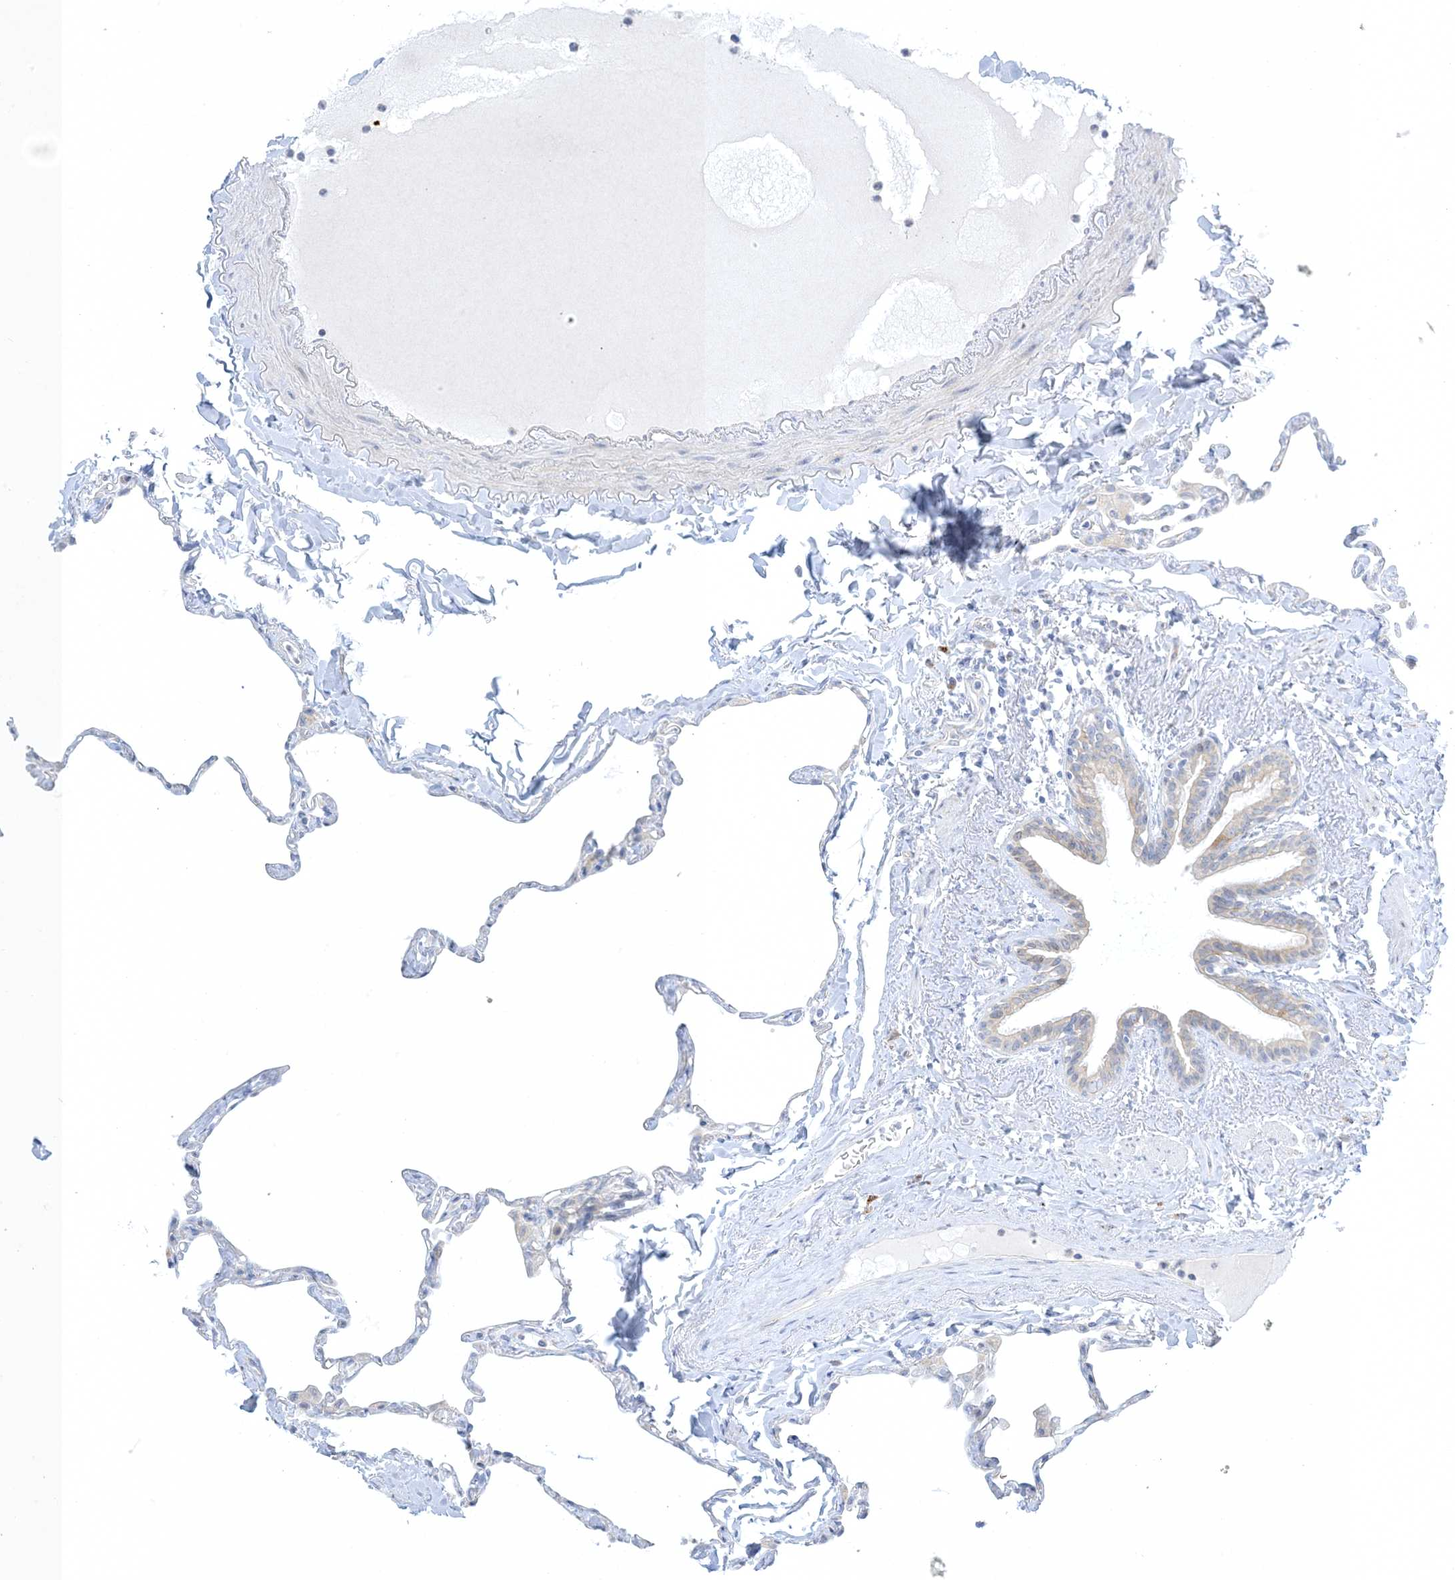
{"staining": {"intensity": "negative", "quantity": "none", "location": "none"}, "tissue": "lung", "cell_type": "Alveolar cells", "image_type": "normal", "snomed": [{"axis": "morphology", "description": "Normal tissue, NOS"}, {"axis": "topography", "description": "Lung"}], "caption": "DAB immunohistochemical staining of unremarkable human lung exhibits no significant expression in alveolar cells. (DAB (3,3'-diaminobenzidine) immunohistochemistry visualized using brightfield microscopy, high magnification).", "gene": "XIRP2", "patient": {"sex": "male", "age": 65}}